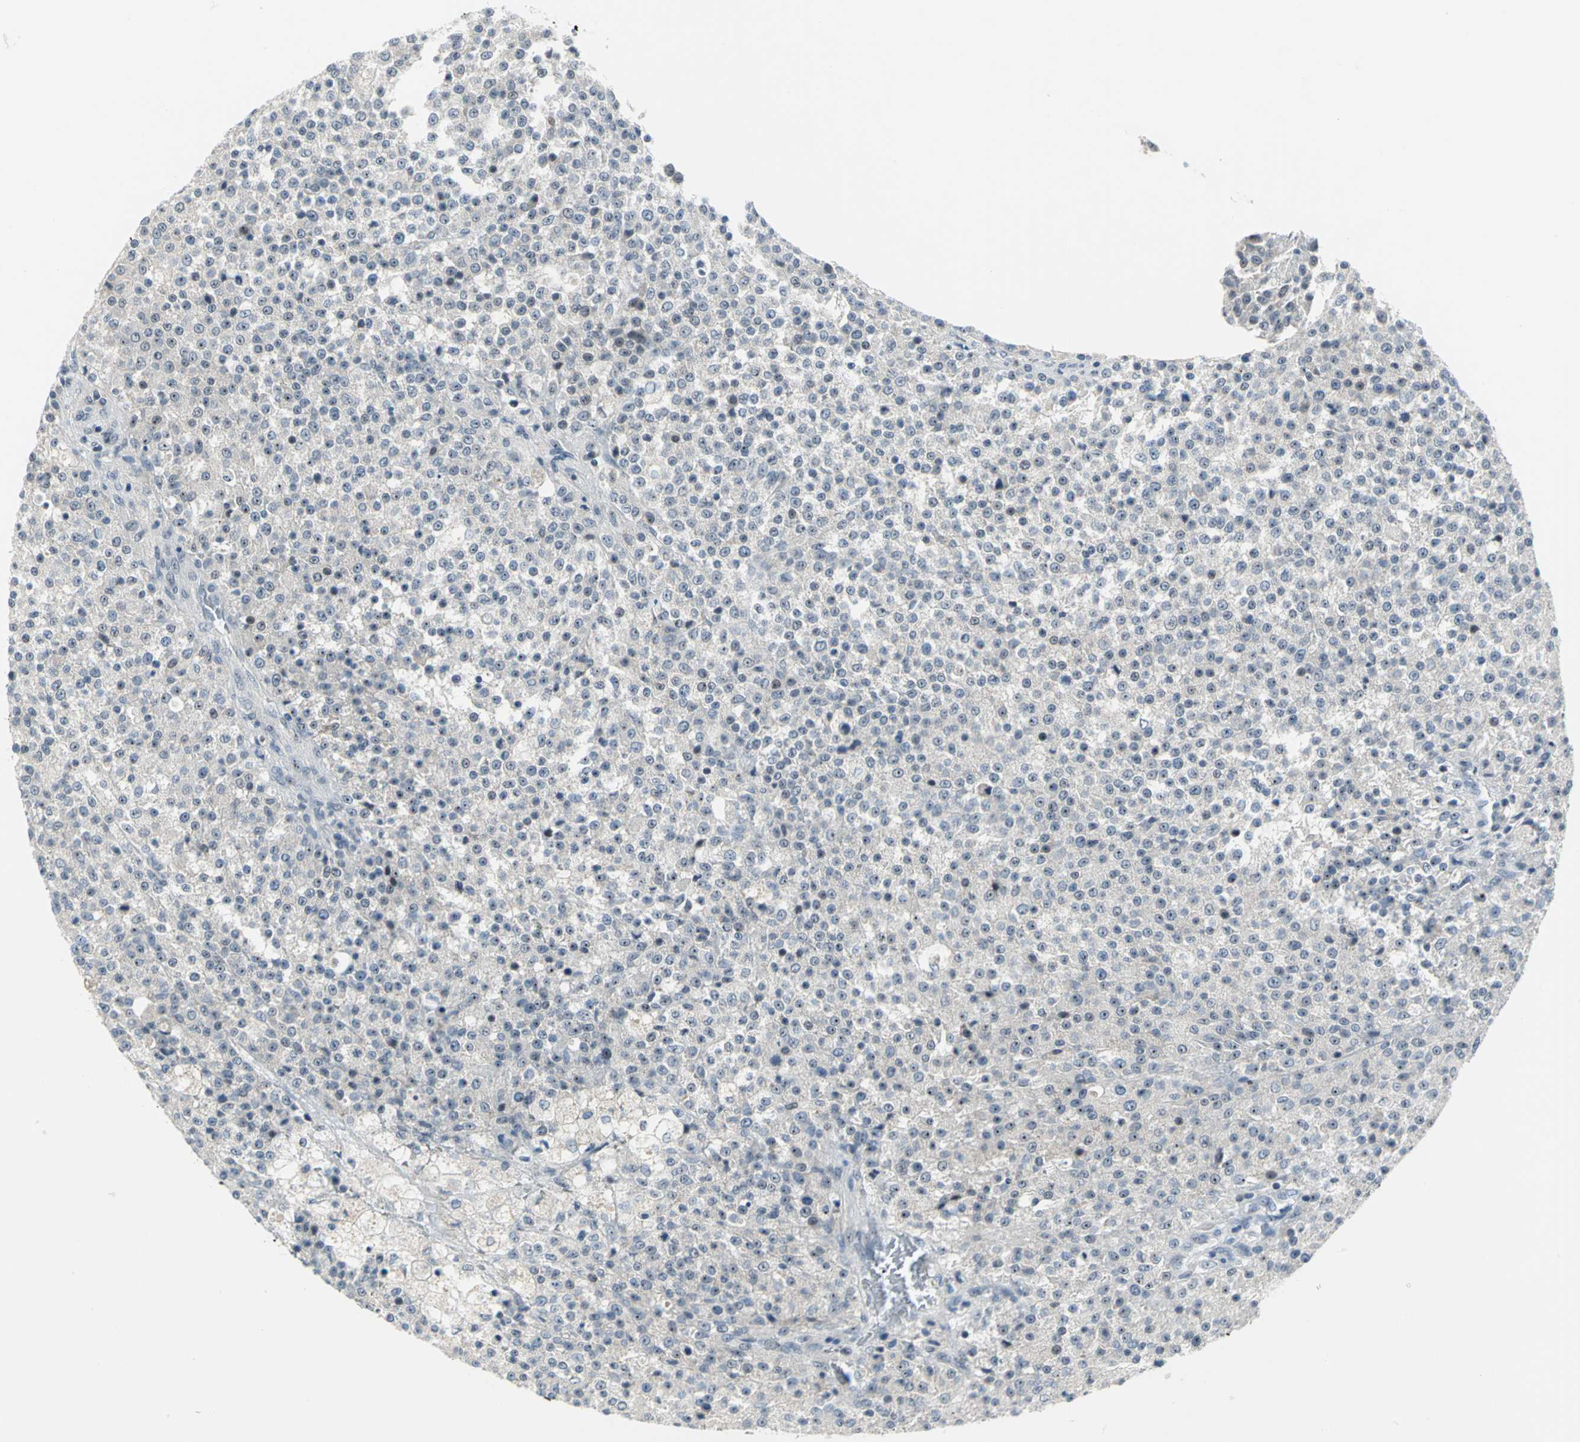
{"staining": {"intensity": "strong", "quantity": ">75%", "location": "nuclear"}, "tissue": "testis cancer", "cell_type": "Tumor cells", "image_type": "cancer", "snomed": [{"axis": "morphology", "description": "Seminoma, NOS"}, {"axis": "topography", "description": "Testis"}], "caption": "DAB immunohistochemical staining of human seminoma (testis) shows strong nuclear protein positivity in about >75% of tumor cells.", "gene": "MYBBP1A", "patient": {"sex": "male", "age": 59}}